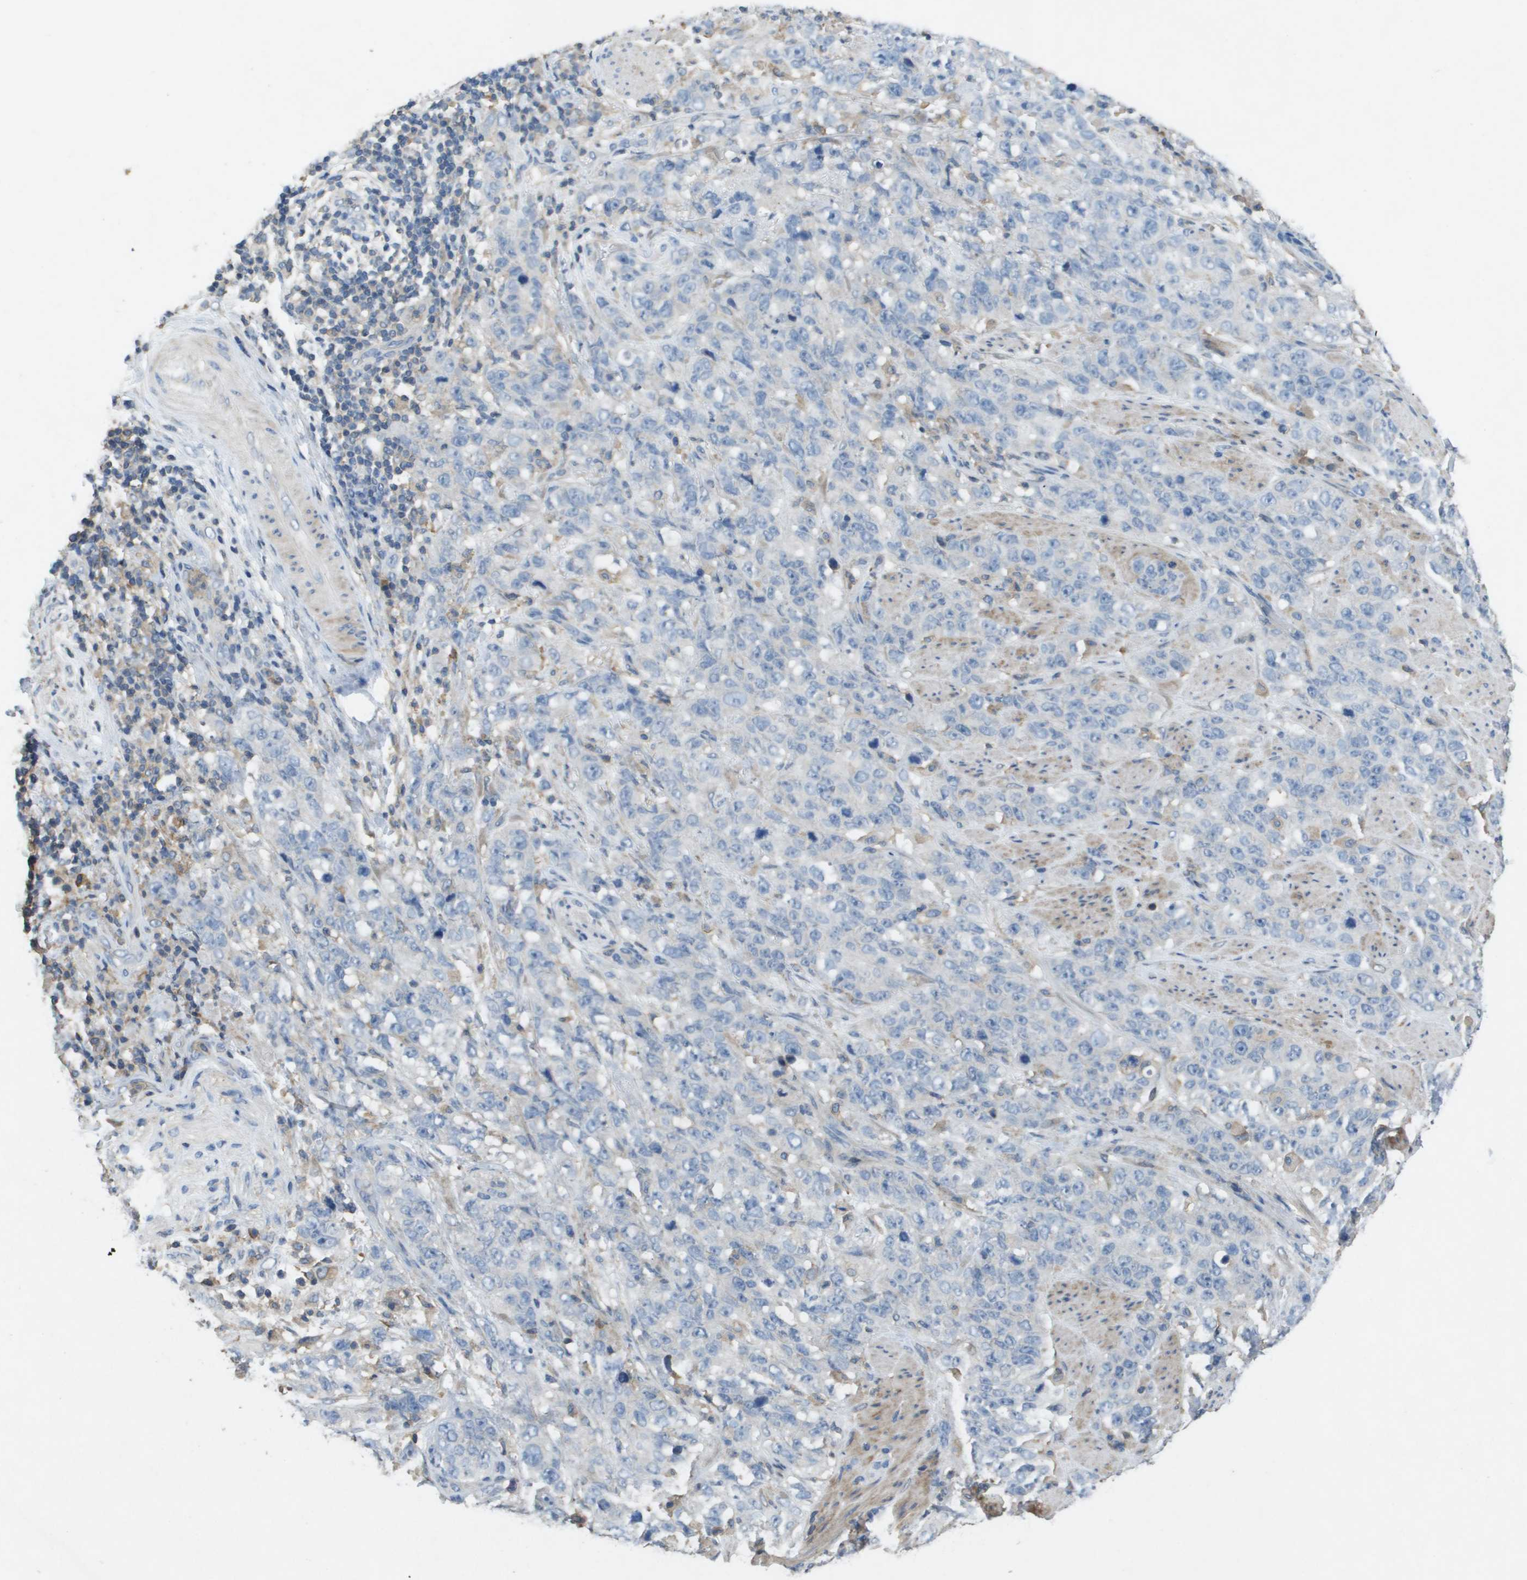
{"staining": {"intensity": "negative", "quantity": "none", "location": "none"}, "tissue": "stomach cancer", "cell_type": "Tumor cells", "image_type": "cancer", "snomed": [{"axis": "morphology", "description": "Adenocarcinoma, NOS"}, {"axis": "topography", "description": "Stomach"}], "caption": "Tumor cells show no significant expression in stomach cancer (adenocarcinoma).", "gene": "CLCA4", "patient": {"sex": "male", "age": 48}}